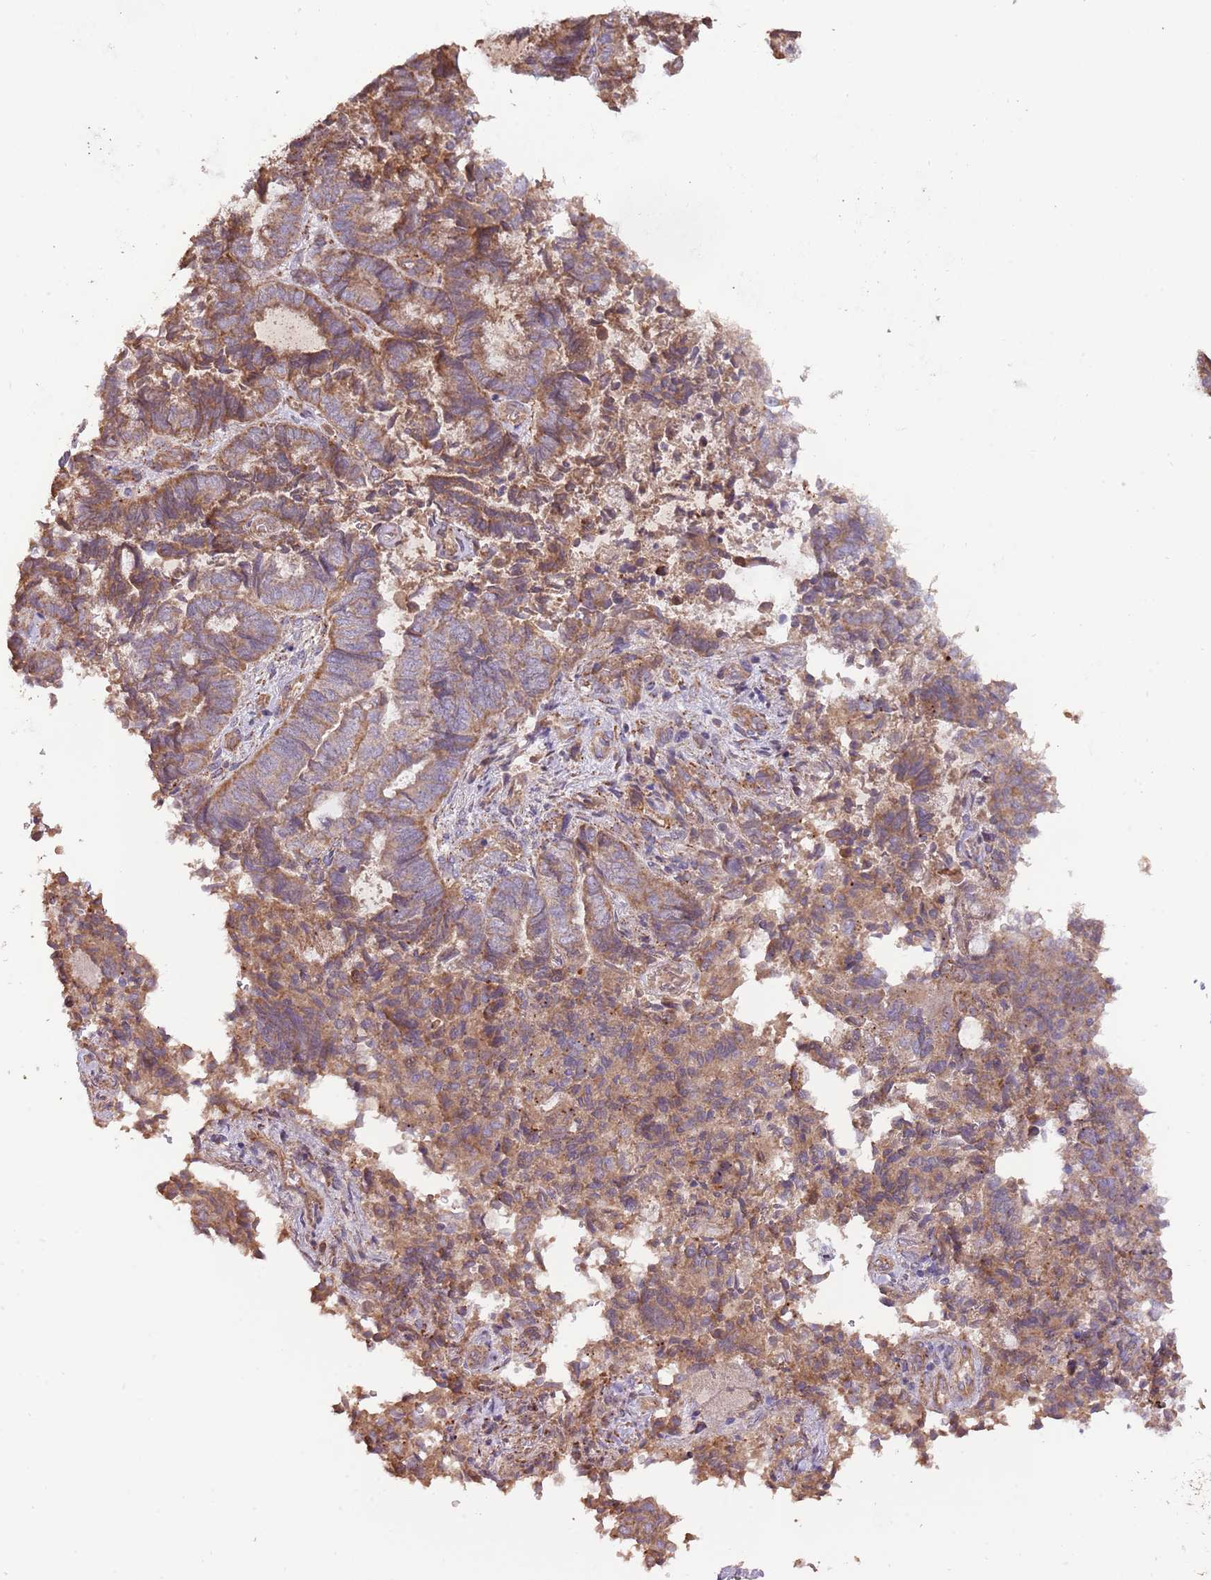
{"staining": {"intensity": "moderate", "quantity": ">75%", "location": "cytoplasmic/membranous"}, "tissue": "endometrial cancer", "cell_type": "Tumor cells", "image_type": "cancer", "snomed": [{"axis": "morphology", "description": "Adenocarcinoma, NOS"}, {"axis": "topography", "description": "Endometrium"}], "caption": "This is an image of immunohistochemistry (IHC) staining of endometrial cancer (adenocarcinoma), which shows moderate staining in the cytoplasmic/membranous of tumor cells.", "gene": "DOCK6", "patient": {"sex": "female", "age": 80}}